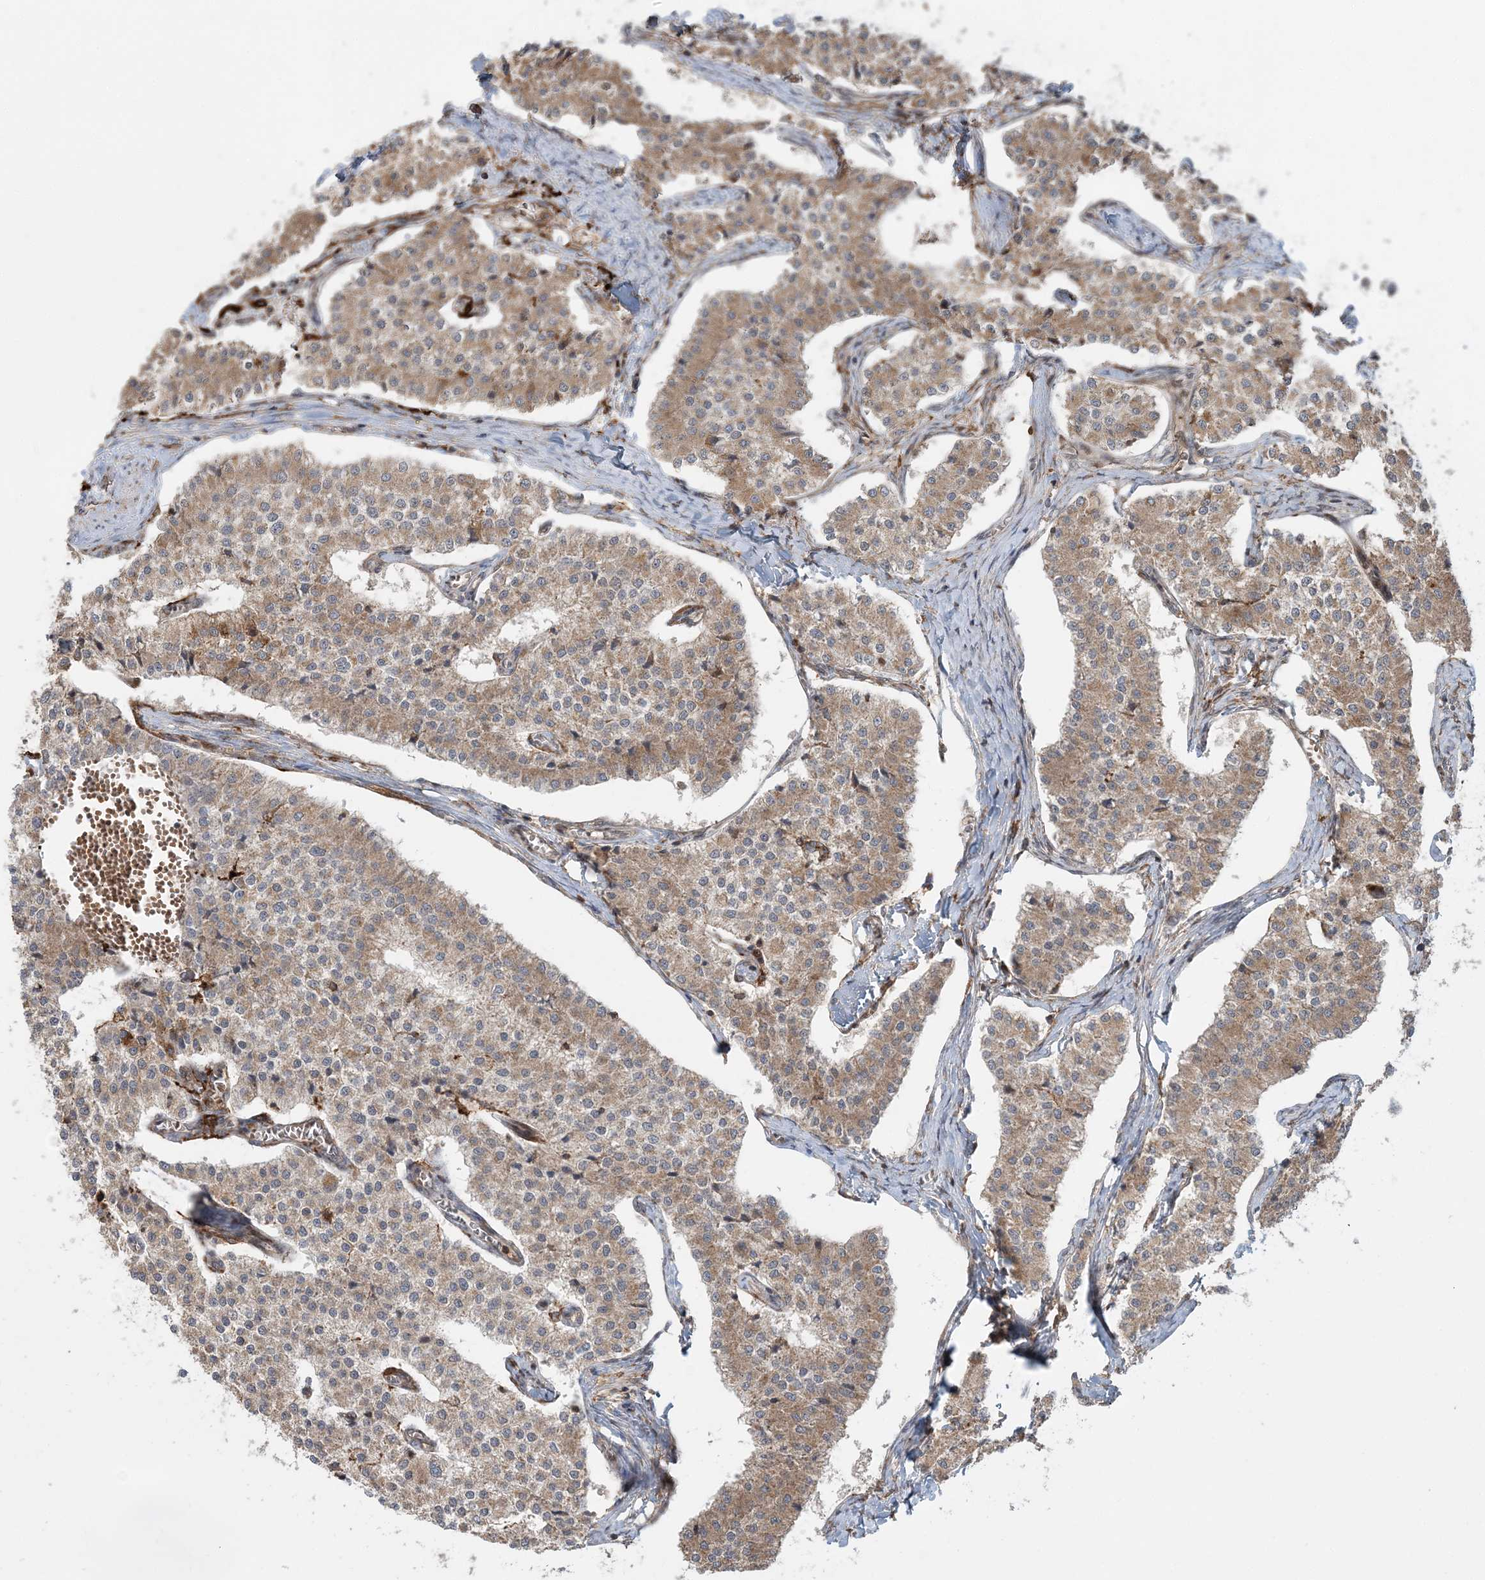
{"staining": {"intensity": "moderate", "quantity": ">75%", "location": "cytoplasmic/membranous"}, "tissue": "carcinoid", "cell_type": "Tumor cells", "image_type": "cancer", "snomed": [{"axis": "morphology", "description": "Carcinoid, malignant, NOS"}, {"axis": "topography", "description": "Colon"}], "caption": "DAB immunohistochemical staining of human carcinoid demonstrates moderate cytoplasmic/membranous protein staining in approximately >75% of tumor cells. (DAB (3,3'-diaminobenzidine) IHC, brown staining for protein, blue staining for nuclei).", "gene": "LRPPRC", "patient": {"sex": "female", "age": 52}}